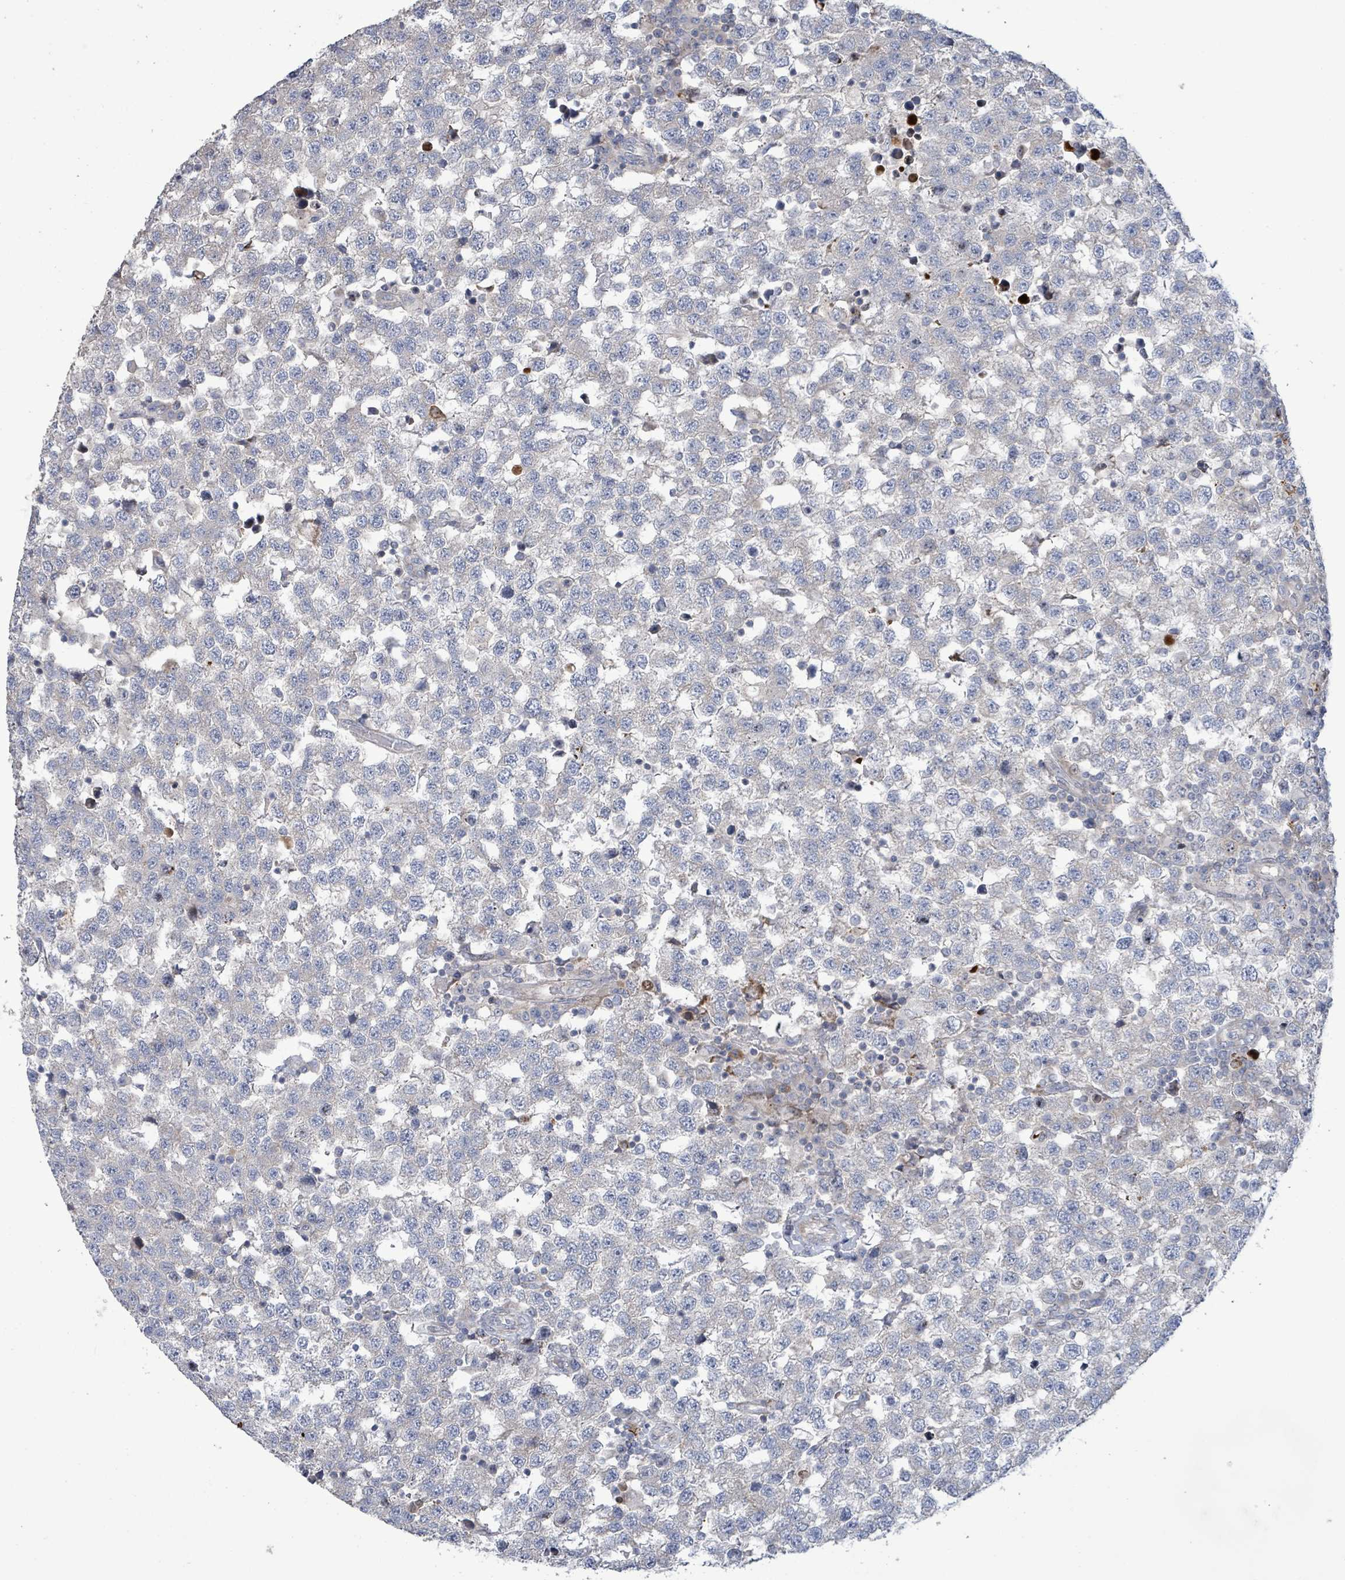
{"staining": {"intensity": "negative", "quantity": "none", "location": "none"}, "tissue": "testis cancer", "cell_type": "Tumor cells", "image_type": "cancer", "snomed": [{"axis": "morphology", "description": "Seminoma, NOS"}, {"axis": "topography", "description": "Testis"}], "caption": "This is a micrograph of immunohistochemistry (IHC) staining of testis cancer, which shows no positivity in tumor cells.", "gene": "LILRA4", "patient": {"sex": "male", "age": 34}}